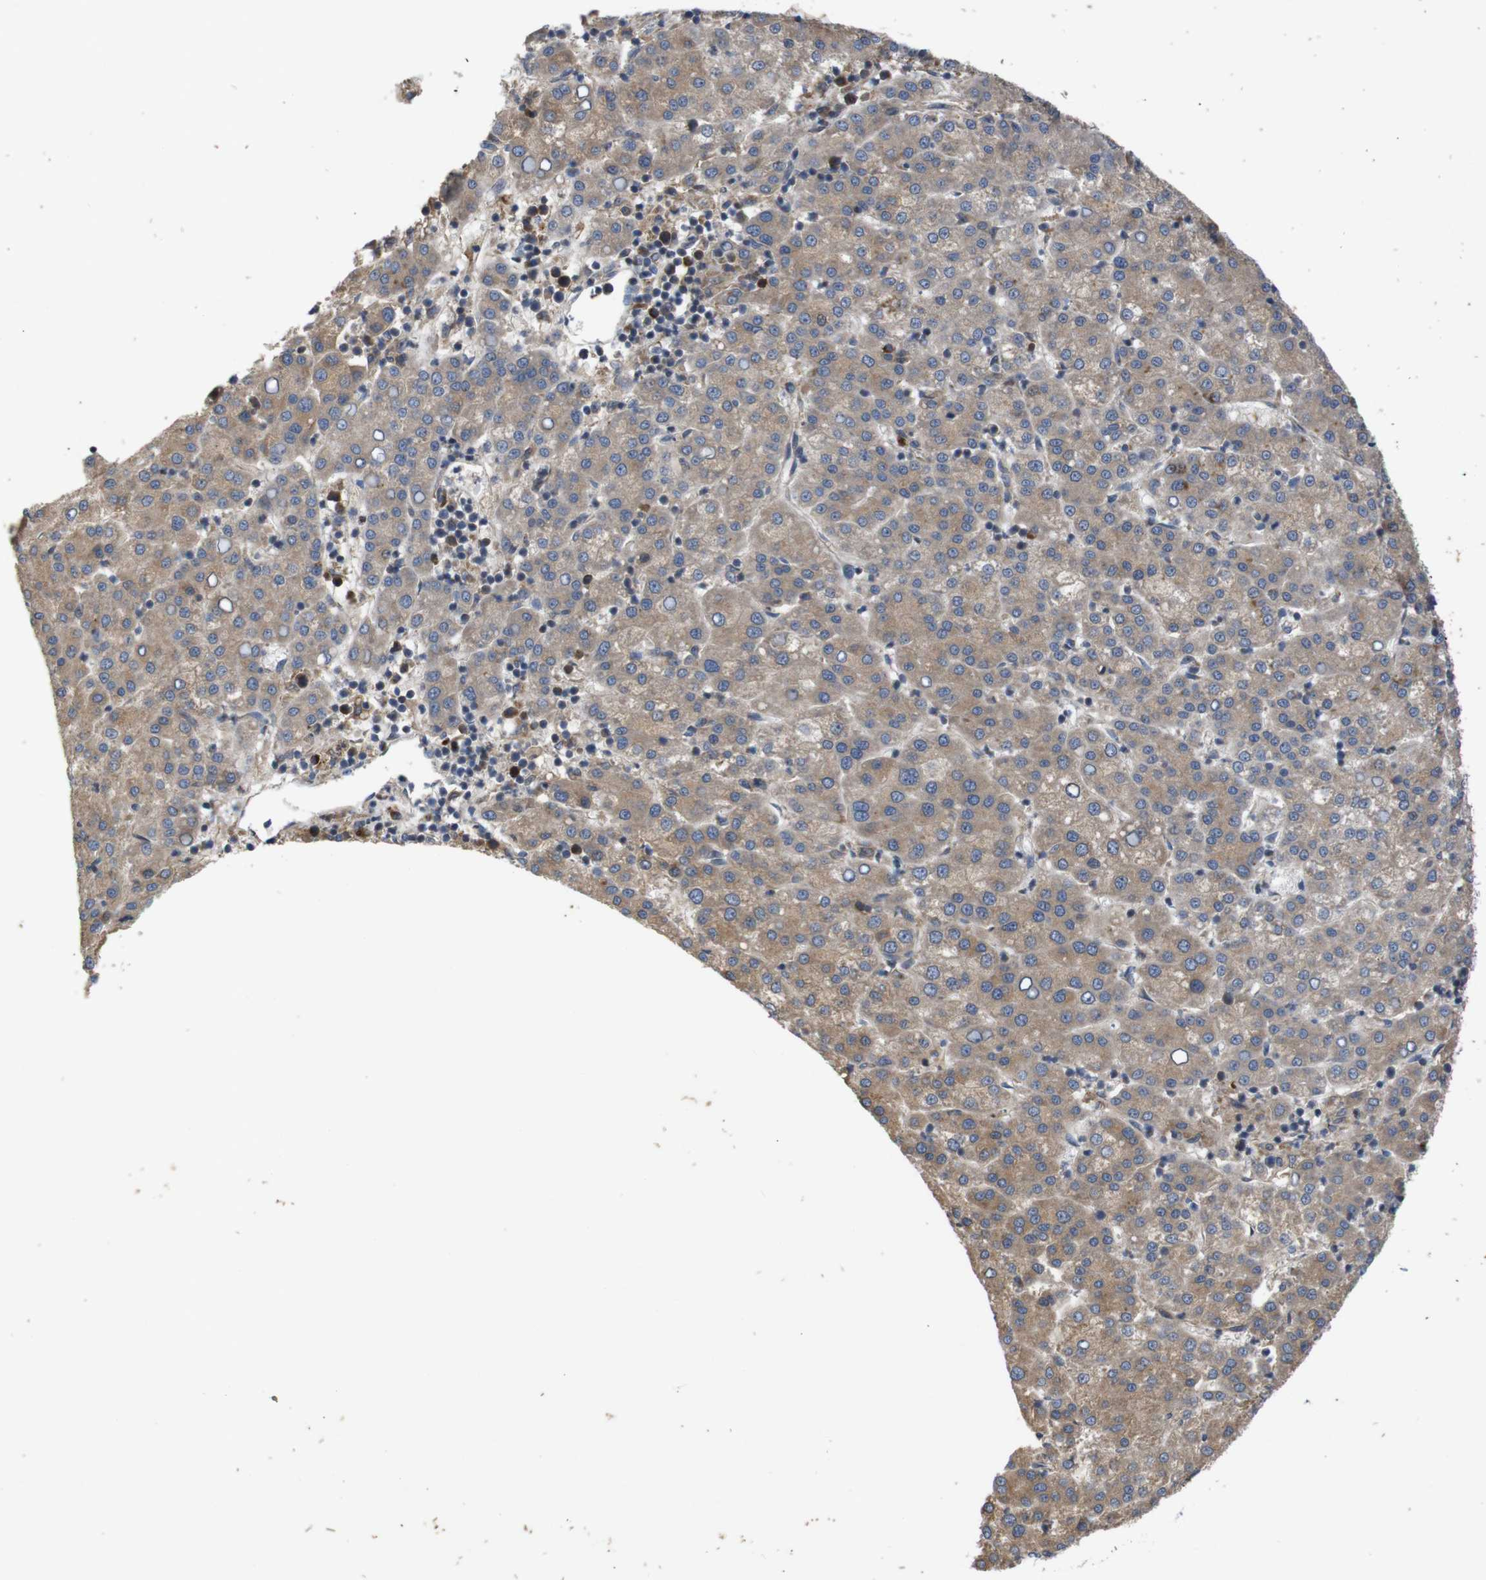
{"staining": {"intensity": "moderate", "quantity": ">75%", "location": "cytoplasmic/membranous"}, "tissue": "liver cancer", "cell_type": "Tumor cells", "image_type": "cancer", "snomed": [{"axis": "morphology", "description": "Carcinoma, Hepatocellular, NOS"}, {"axis": "topography", "description": "Liver"}], "caption": "Immunohistochemical staining of liver hepatocellular carcinoma shows medium levels of moderate cytoplasmic/membranous protein expression in about >75% of tumor cells. The staining is performed using DAB brown chromogen to label protein expression. The nuclei are counter-stained blue using hematoxylin.", "gene": "PTPN1", "patient": {"sex": "female", "age": 58}}